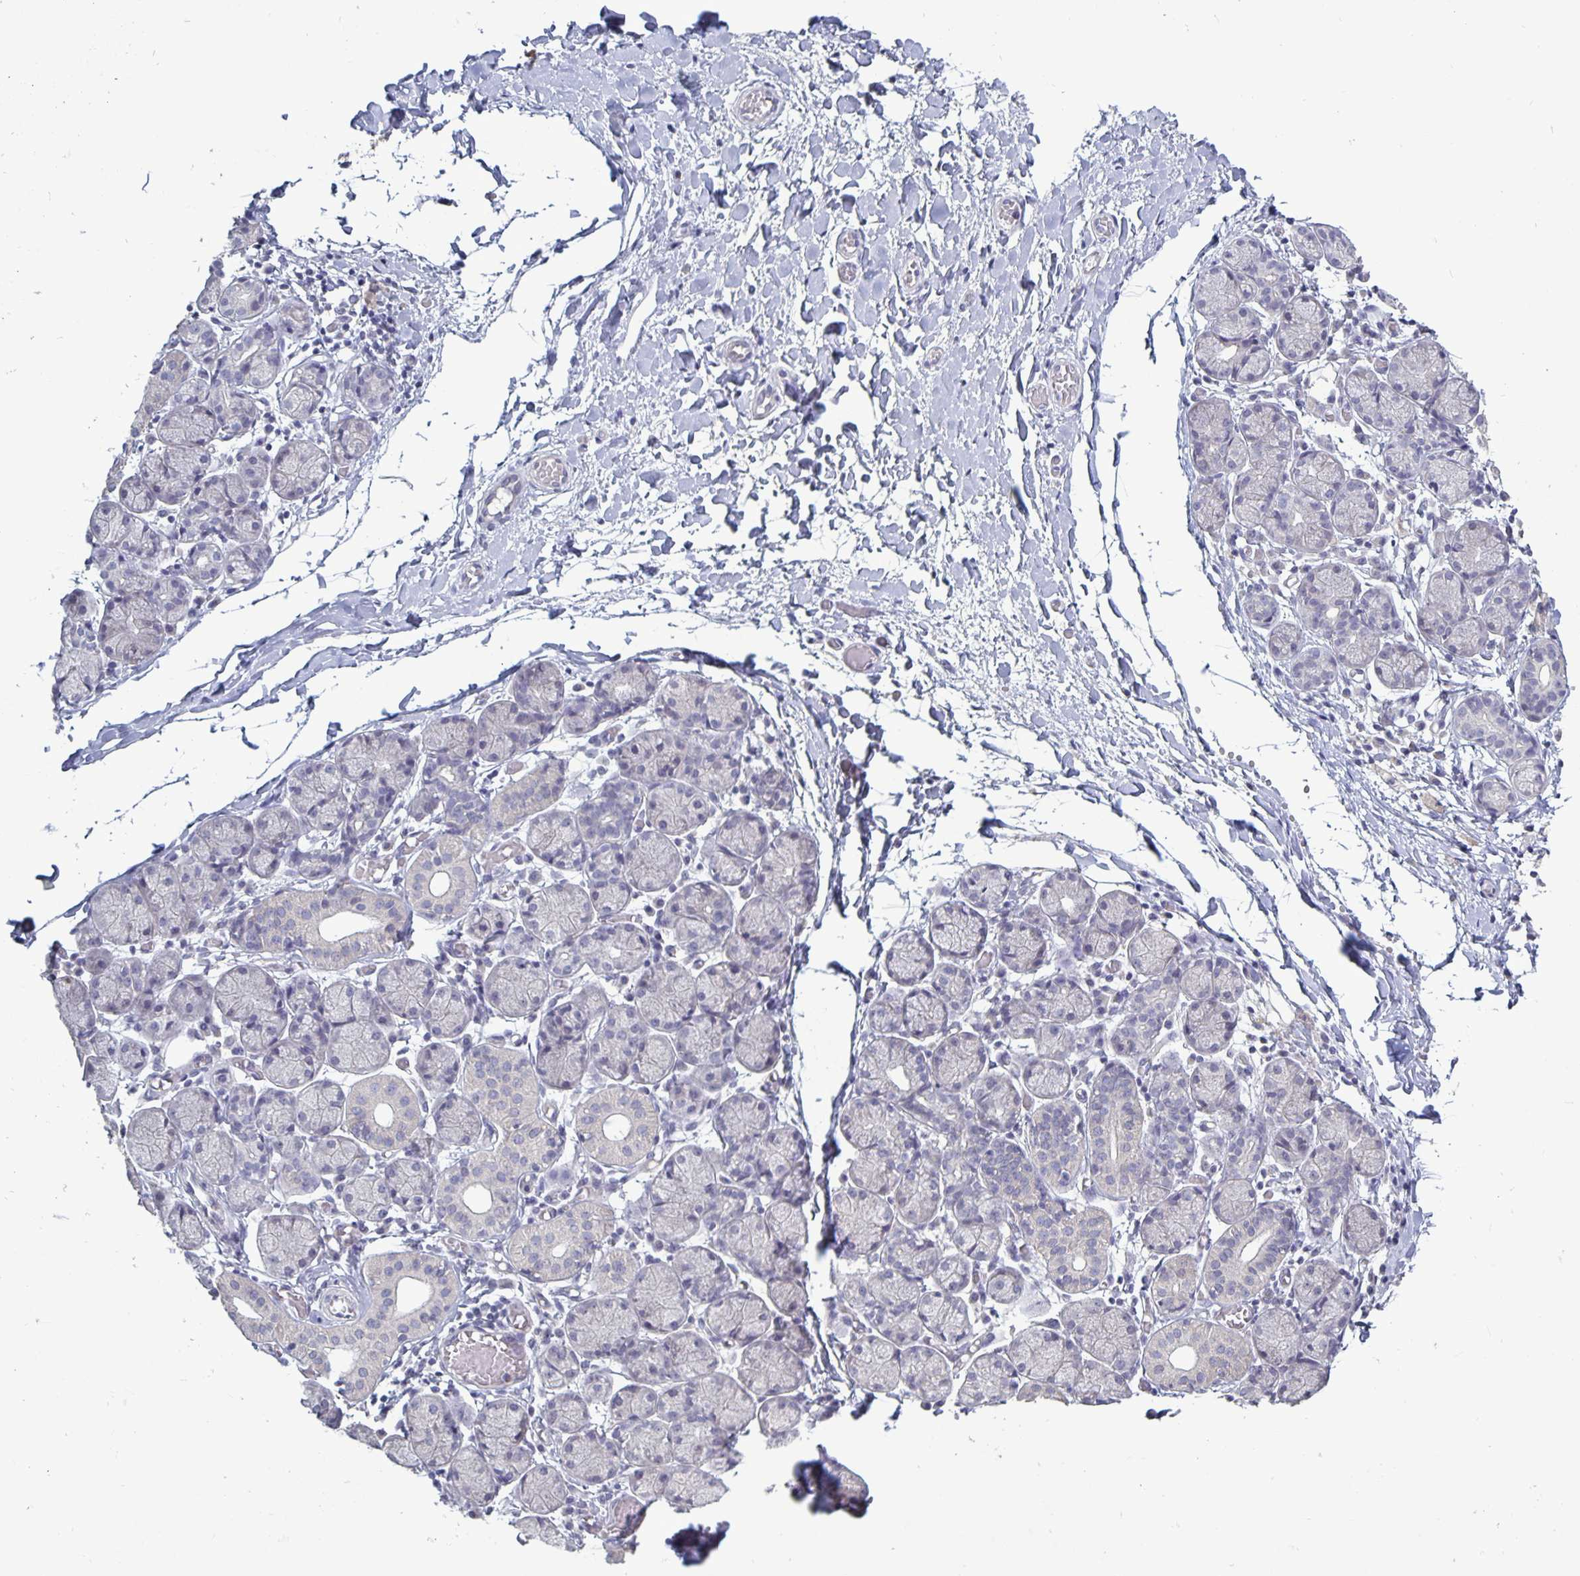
{"staining": {"intensity": "negative", "quantity": "none", "location": "none"}, "tissue": "salivary gland", "cell_type": "Glandular cells", "image_type": "normal", "snomed": [{"axis": "morphology", "description": "Normal tissue, NOS"}, {"axis": "topography", "description": "Salivary gland"}], "caption": "Salivary gland stained for a protein using IHC reveals no expression glandular cells.", "gene": "PLCB3", "patient": {"sex": "female", "age": 24}}